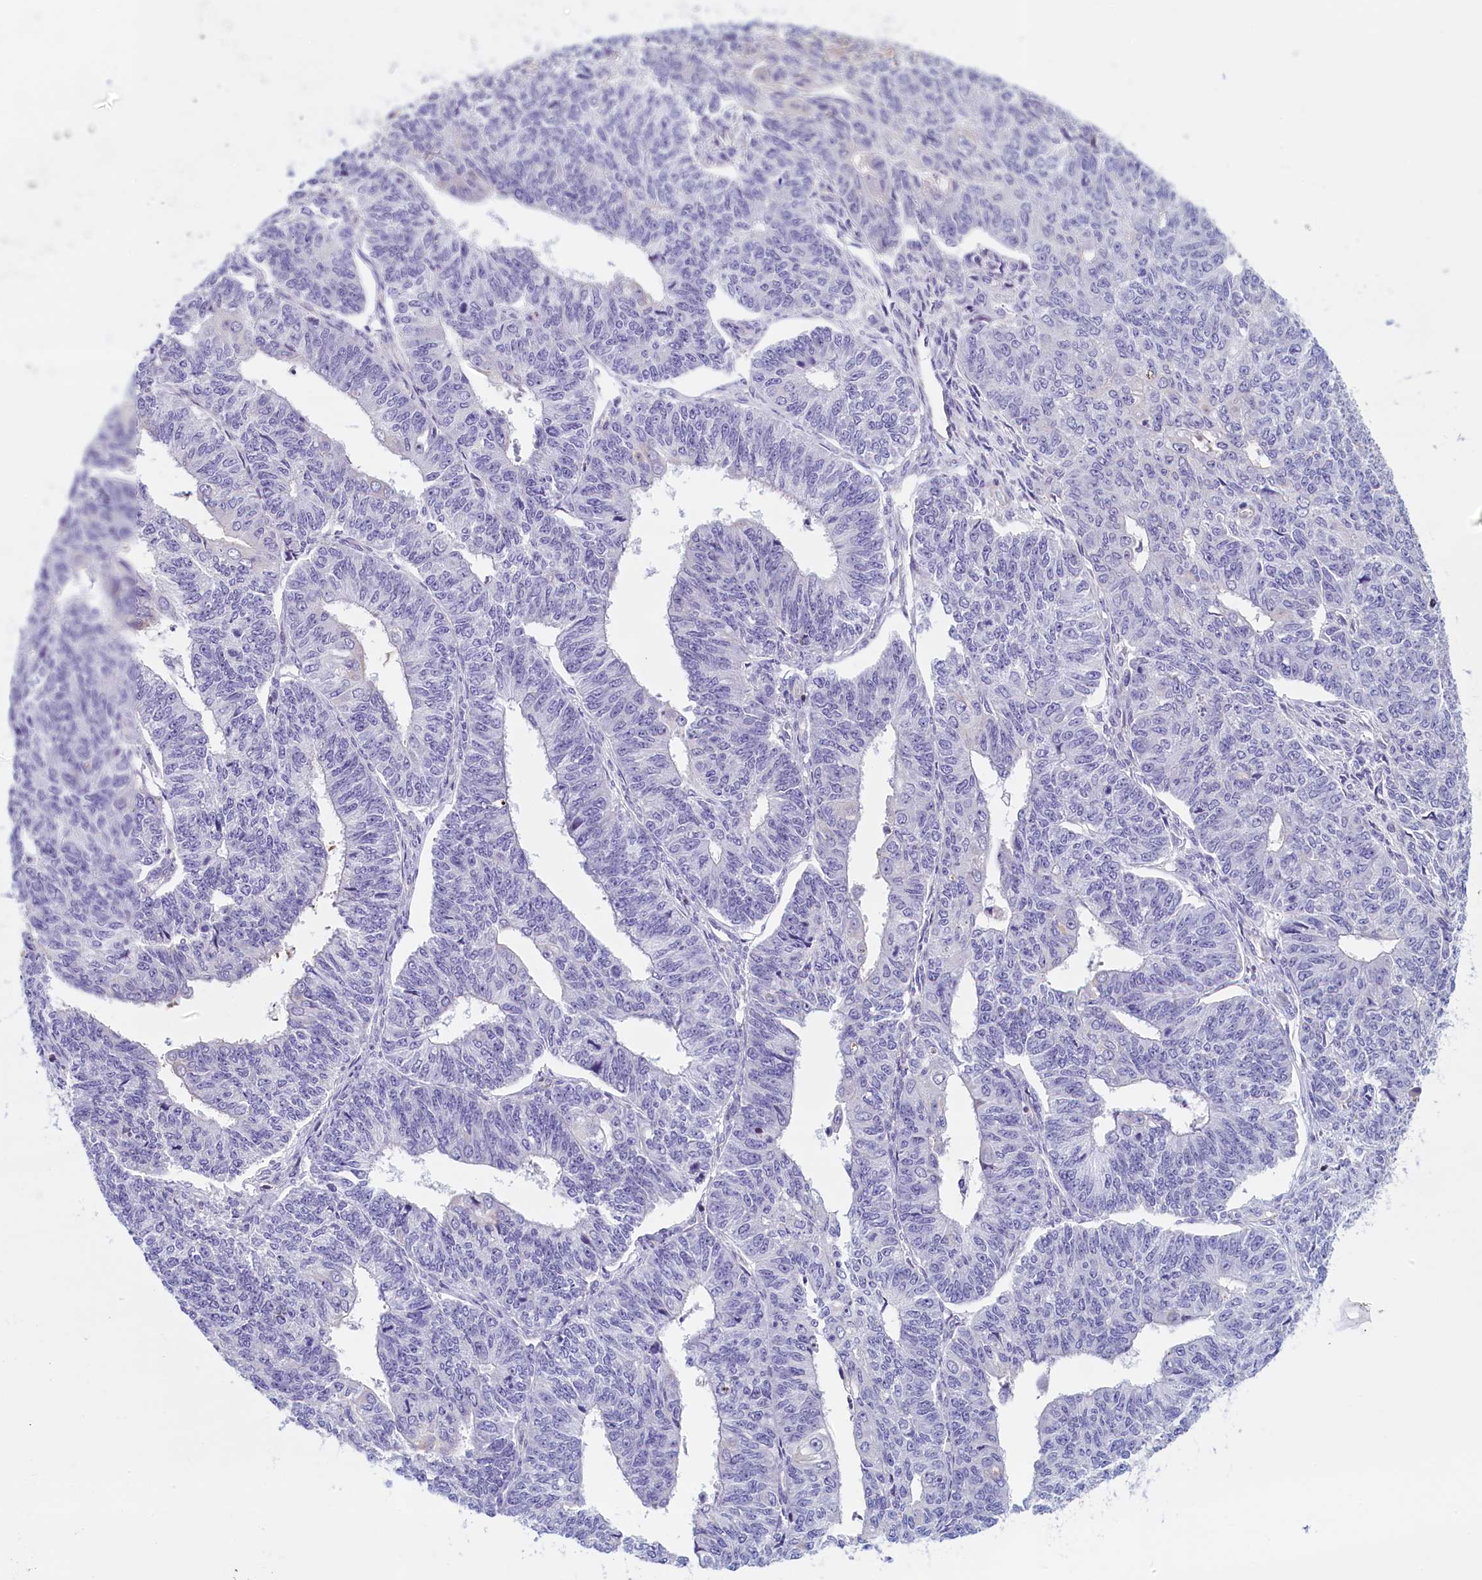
{"staining": {"intensity": "negative", "quantity": "none", "location": "none"}, "tissue": "endometrial cancer", "cell_type": "Tumor cells", "image_type": "cancer", "snomed": [{"axis": "morphology", "description": "Adenocarcinoma, NOS"}, {"axis": "topography", "description": "Endometrium"}], "caption": "An IHC histopathology image of endometrial cancer is shown. There is no staining in tumor cells of endometrial cancer.", "gene": "TRAF3IP3", "patient": {"sex": "female", "age": 32}}